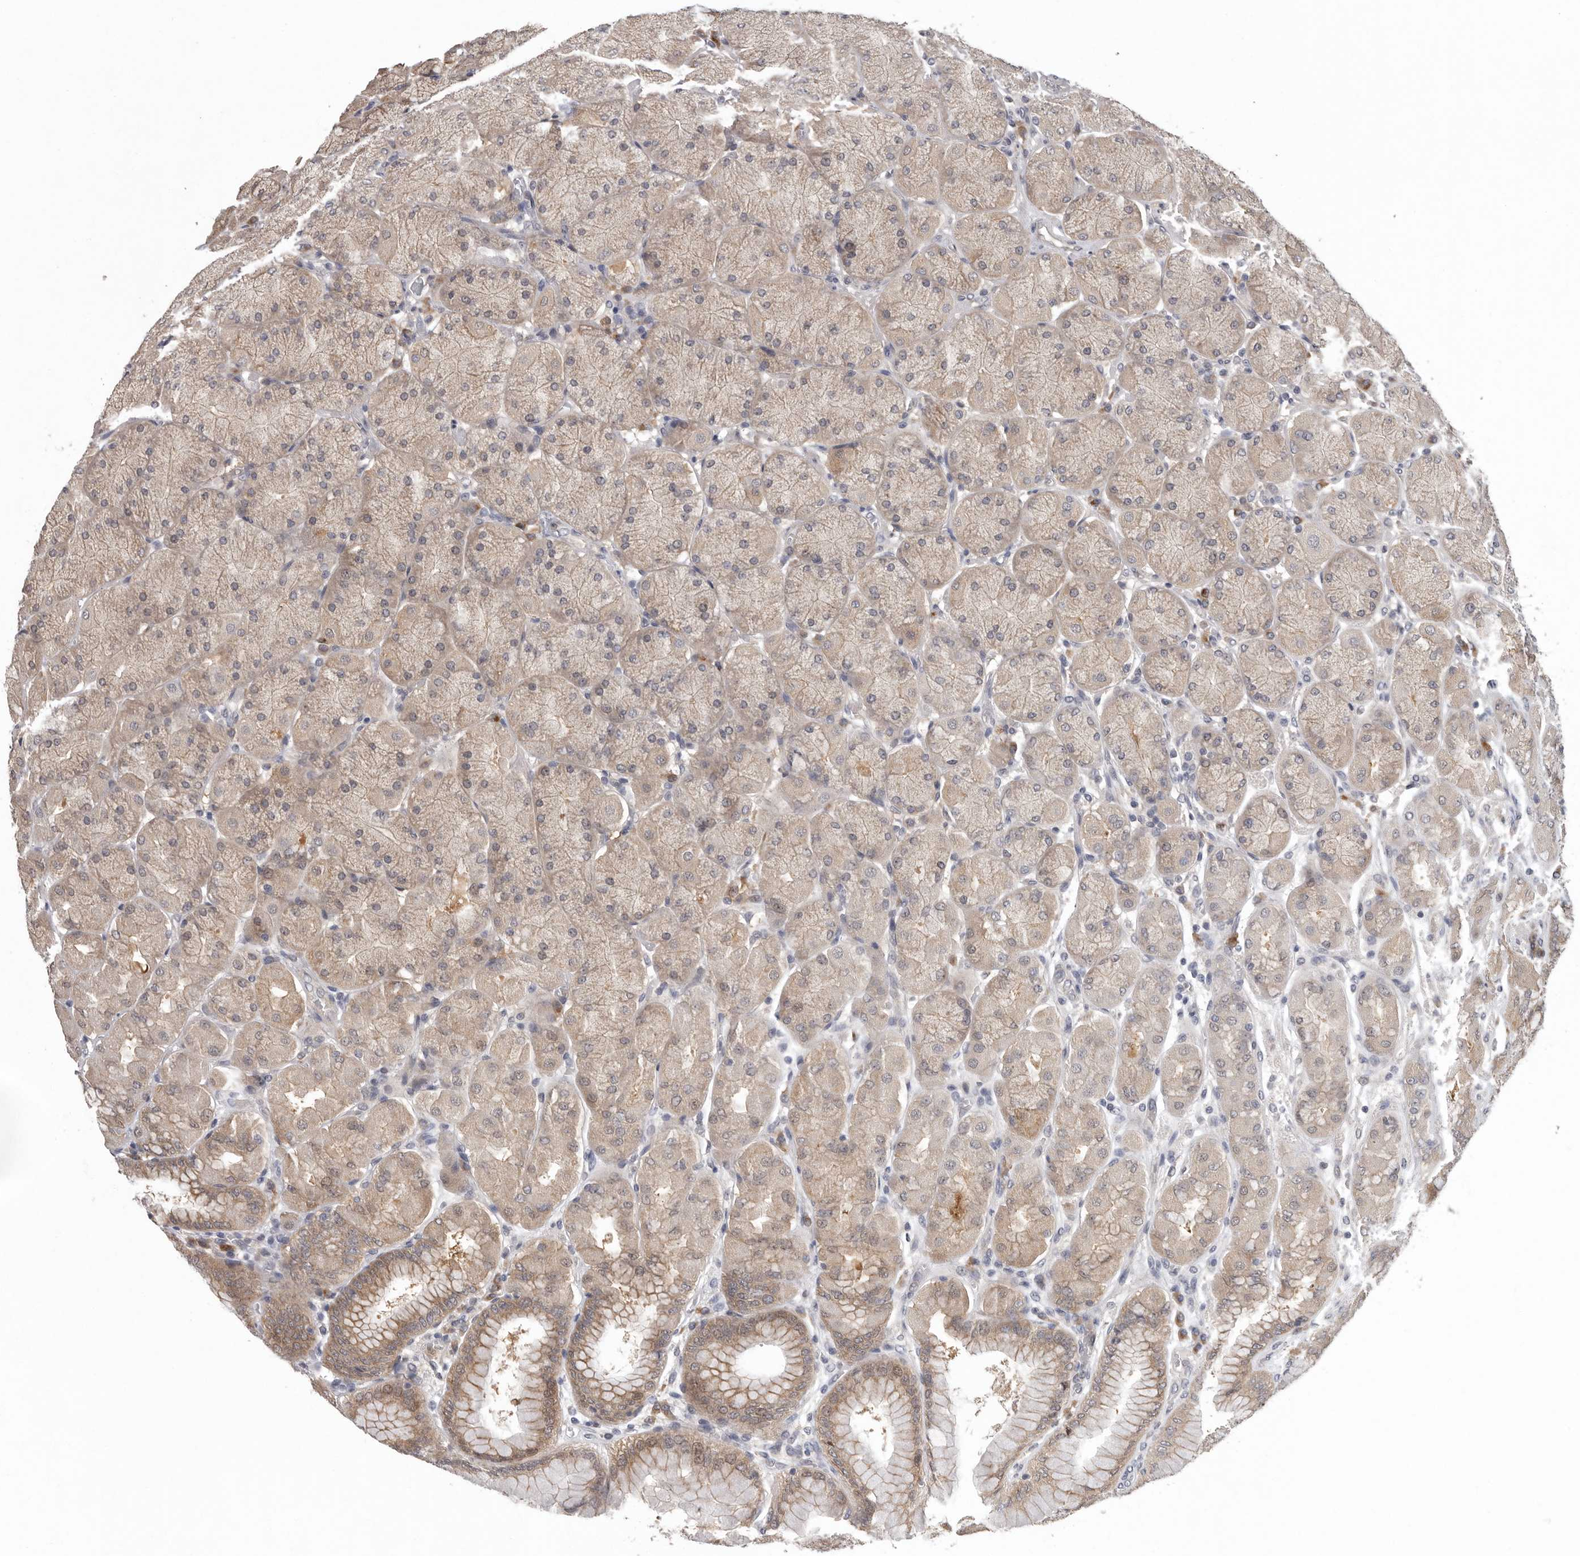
{"staining": {"intensity": "weak", "quantity": "25%-75%", "location": "cytoplasmic/membranous"}, "tissue": "stomach", "cell_type": "Glandular cells", "image_type": "normal", "snomed": [{"axis": "morphology", "description": "Normal tissue, NOS"}, {"axis": "topography", "description": "Stomach, upper"}], "caption": "Stomach stained with IHC demonstrates weak cytoplasmic/membranous expression in approximately 25%-75% of glandular cells.", "gene": "RALGPS2", "patient": {"sex": "female", "age": 56}}